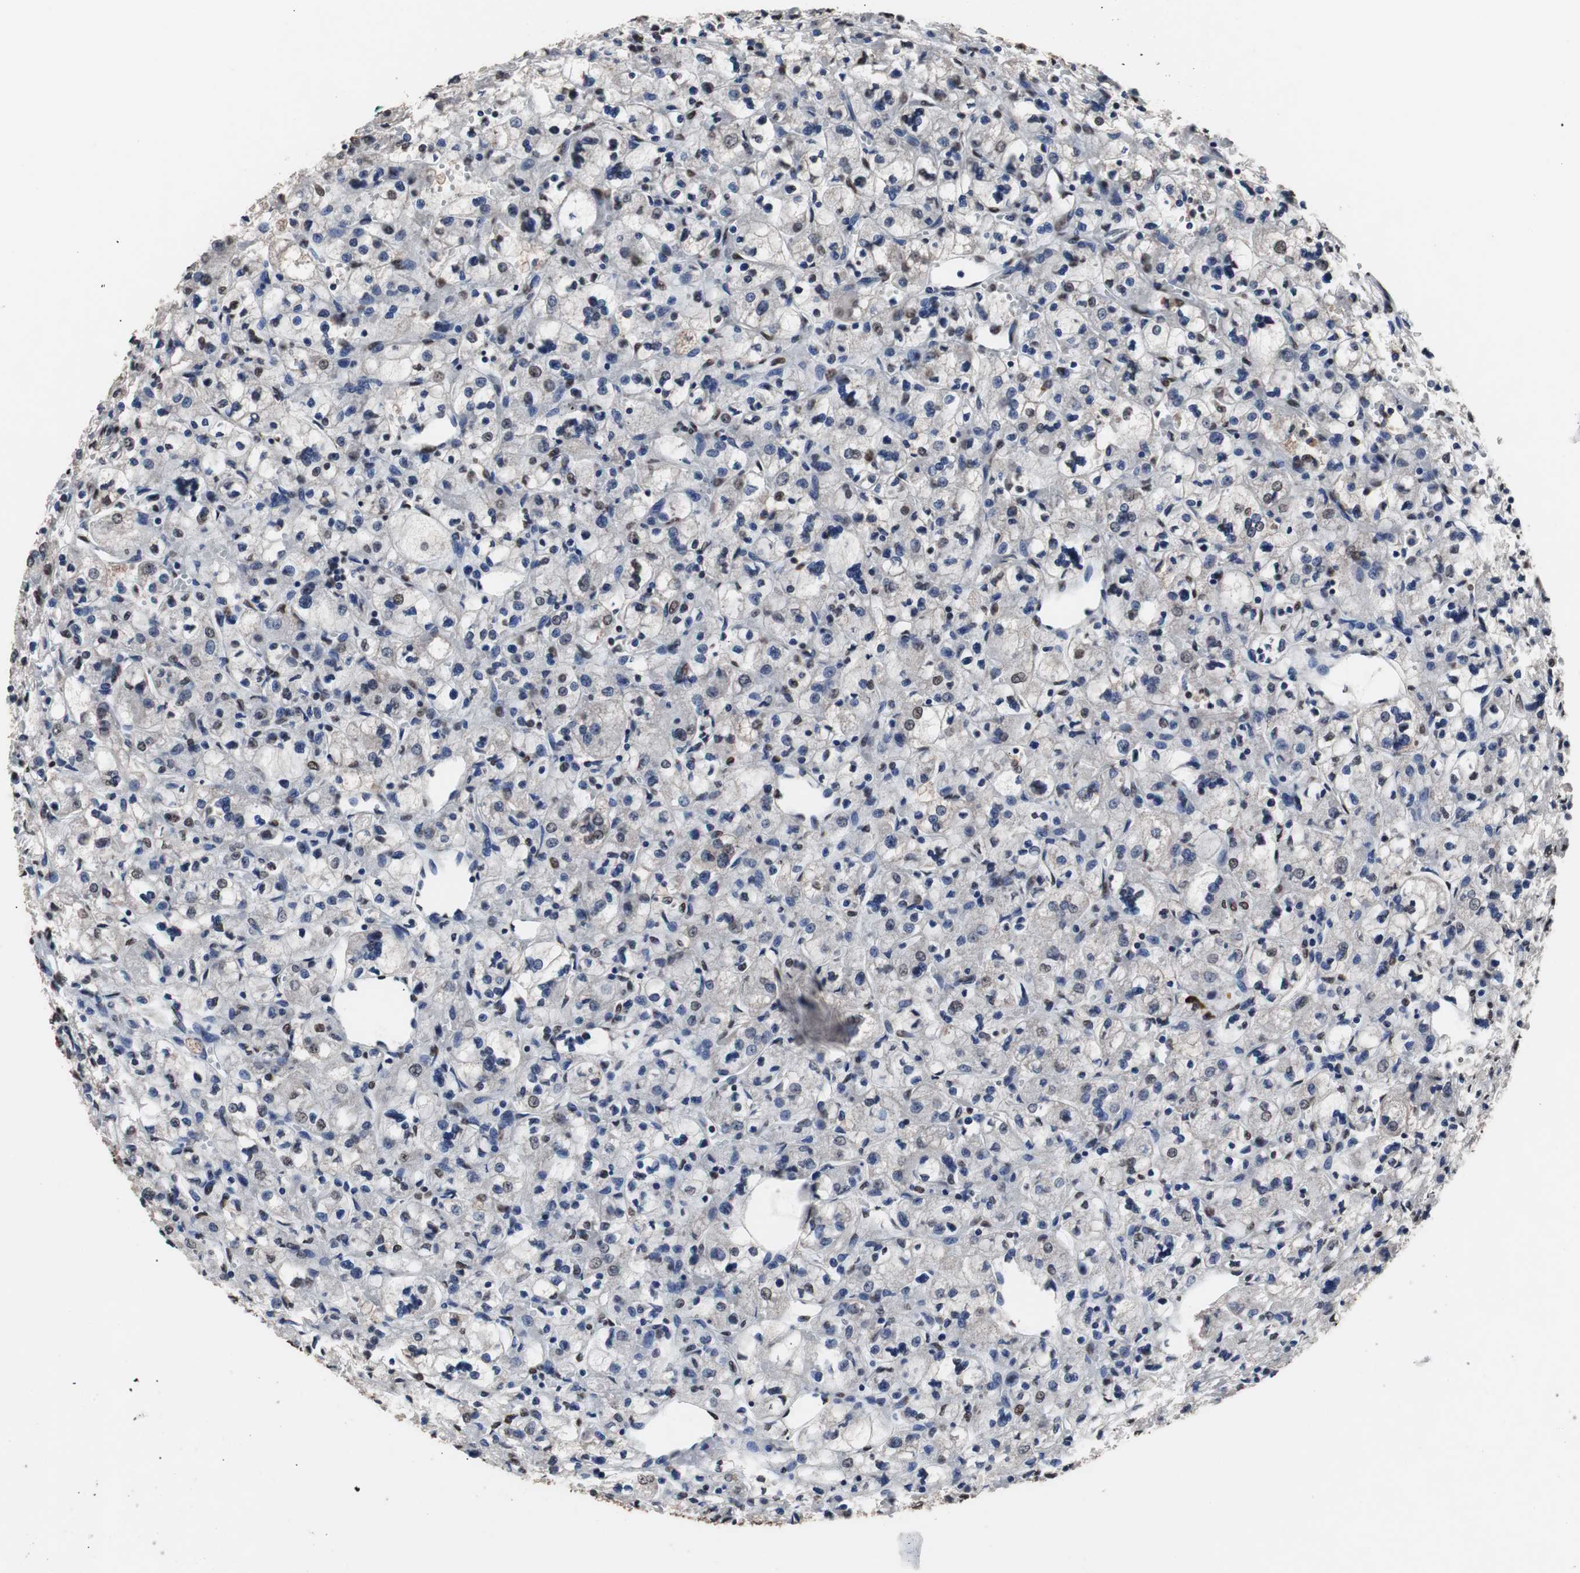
{"staining": {"intensity": "weak", "quantity": "<25%", "location": "nuclear"}, "tissue": "renal cancer", "cell_type": "Tumor cells", "image_type": "cancer", "snomed": [{"axis": "morphology", "description": "Adenocarcinoma, NOS"}, {"axis": "topography", "description": "Kidney"}], "caption": "Immunohistochemistry (IHC) of human renal cancer reveals no staining in tumor cells.", "gene": "MED27", "patient": {"sex": "female", "age": 83}}